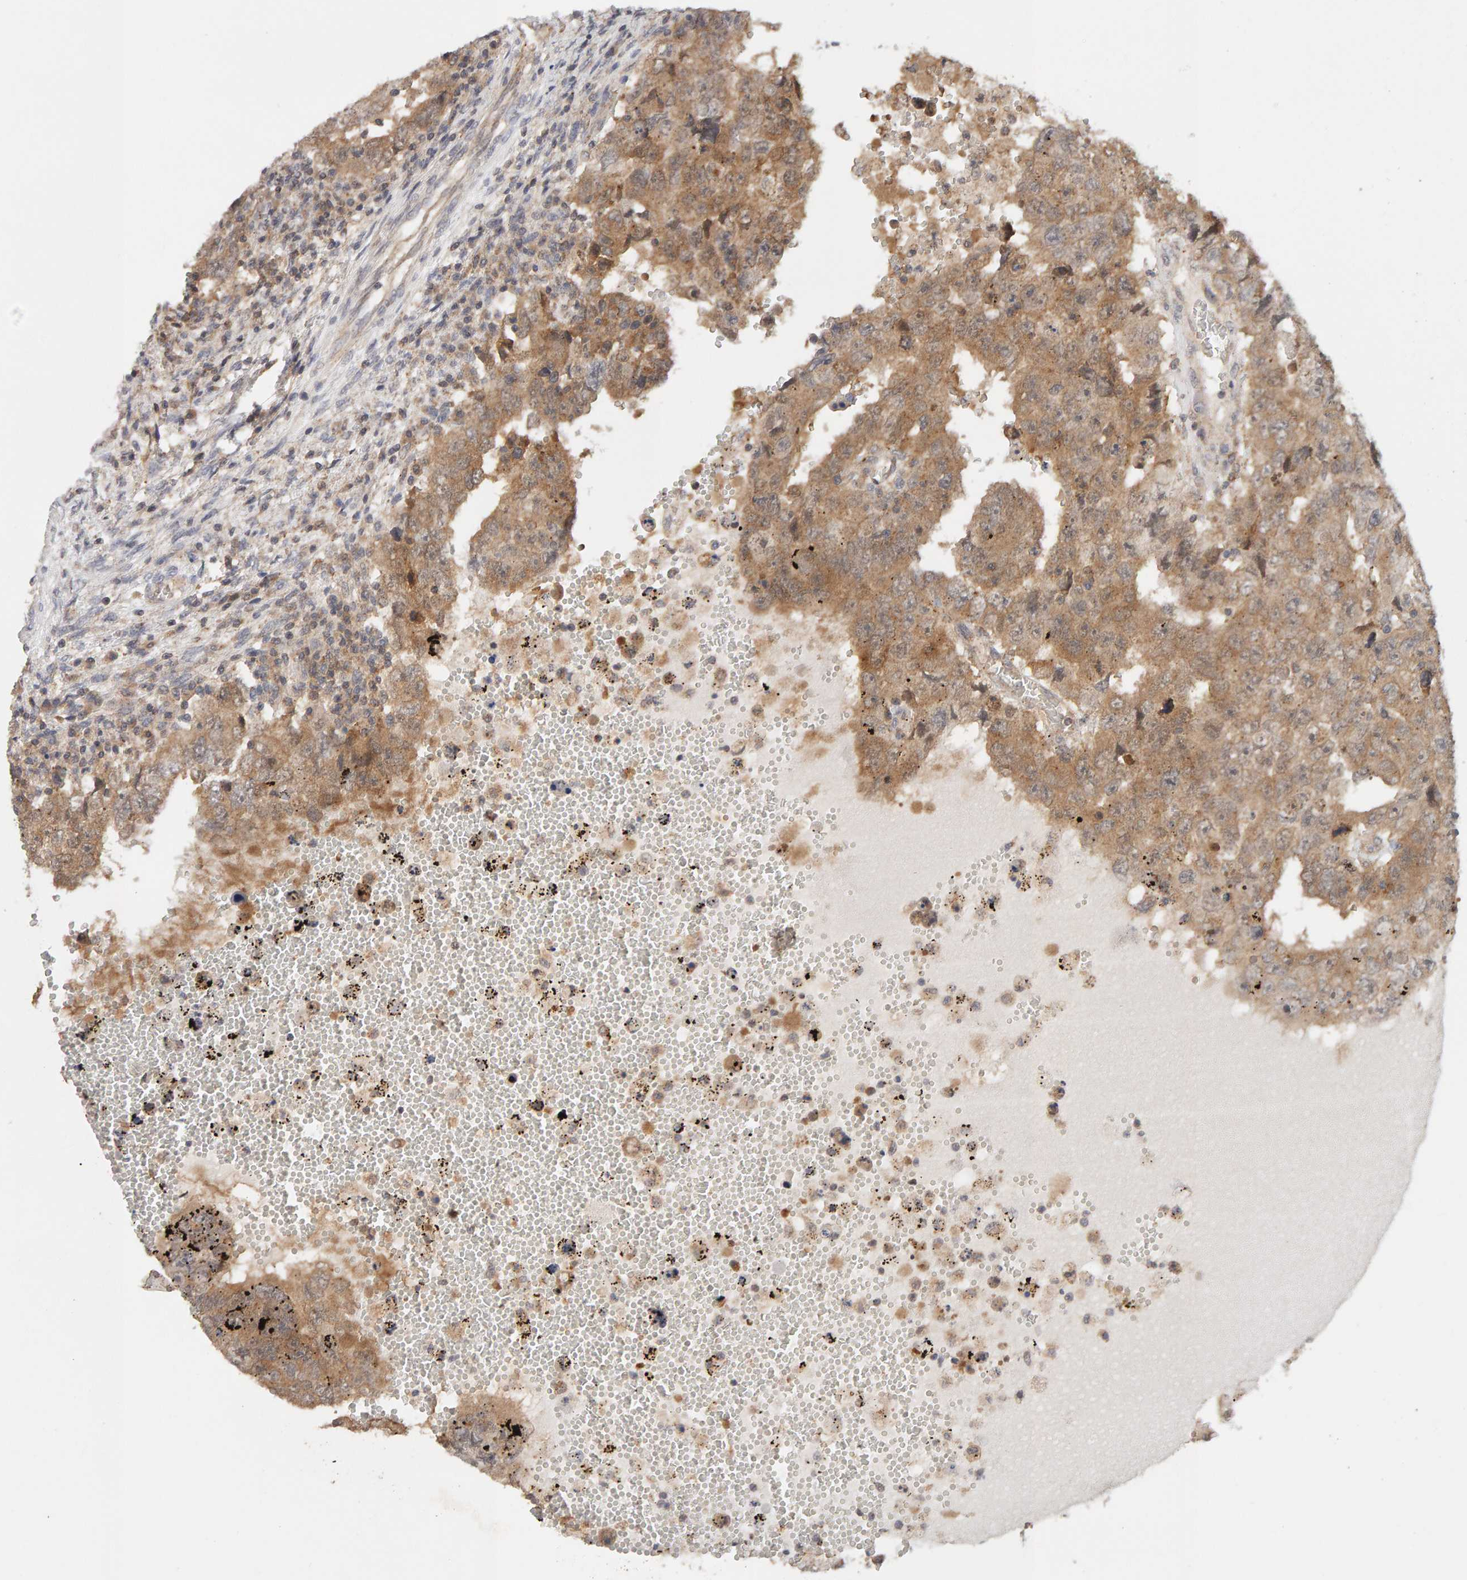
{"staining": {"intensity": "moderate", "quantity": ">75%", "location": "cytoplasmic/membranous"}, "tissue": "testis cancer", "cell_type": "Tumor cells", "image_type": "cancer", "snomed": [{"axis": "morphology", "description": "Carcinoma, Embryonal, NOS"}, {"axis": "topography", "description": "Testis"}], "caption": "A photomicrograph showing moderate cytoplasmic/membranous expression in about >75% of tumor cells in testis cancer (embryonal carcinoma), as visualized by brown immunohistochemical staining.", "gene": "DNAJC7", "patient": {"sex": "male", "age": 26}}